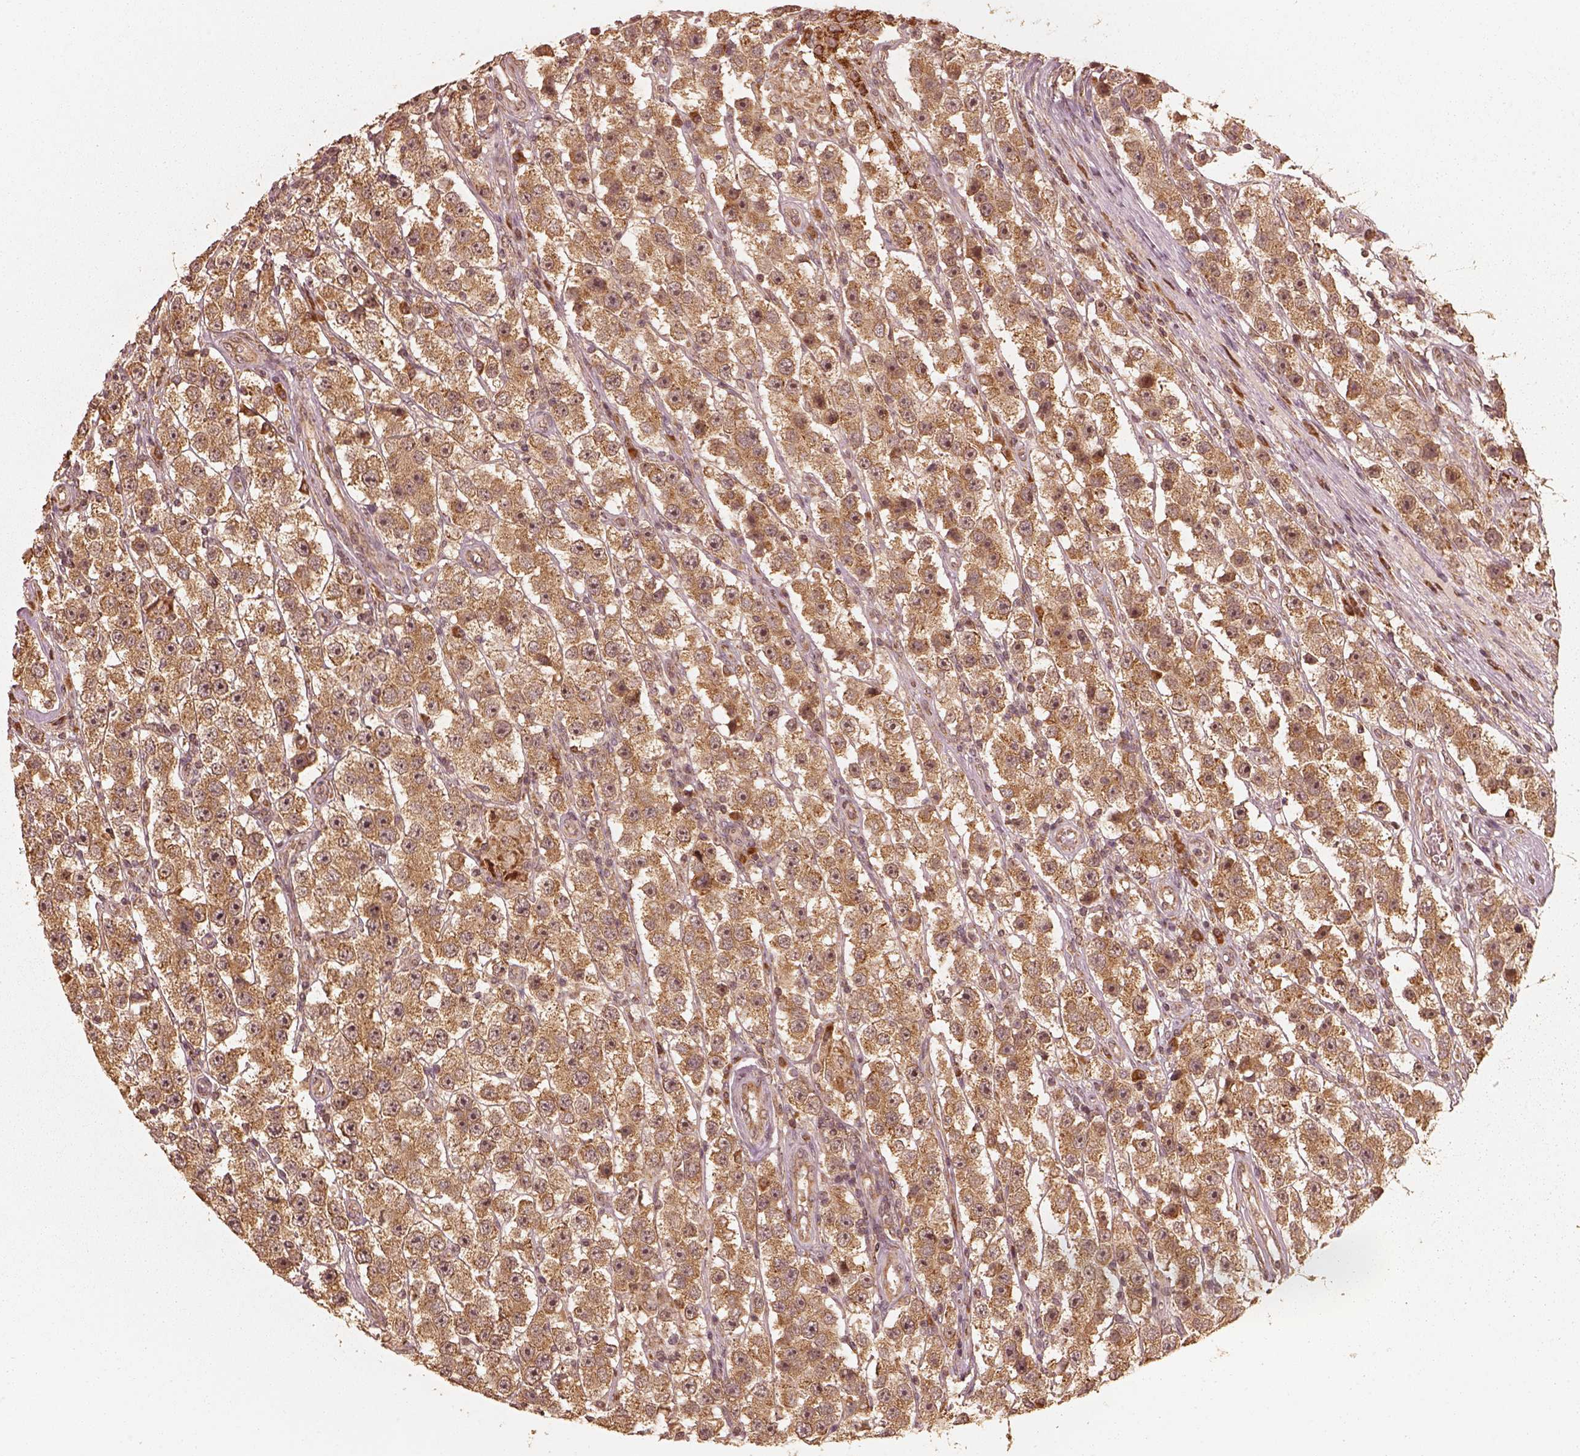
{"staining": {"intensity": "moderate", "quantity": ">75%", "location": "cytoplasmic/membranous"}, "tissue": "testis cancer", "cell_type": "Tumor cells", "image_type": "cancer", "snomed": [{"axis": "morphology", "description": "Seminoma, NOS"}, {"axis": "topography", "description": "Testis"}], "caption": "Immunohistochemical staining of human testis seminoma displays moderate cytoplasmic/membranous protein positivity in about >75% of tumor cells. The staining is performed using DAB (3,3'-diaminobenzidine) brown chromogen to label protein expression. The nuclei are counter-stained blue using hematoxylin.", "gene": "DNAJC25", "patient": {"sex": "male", "age": 45}}